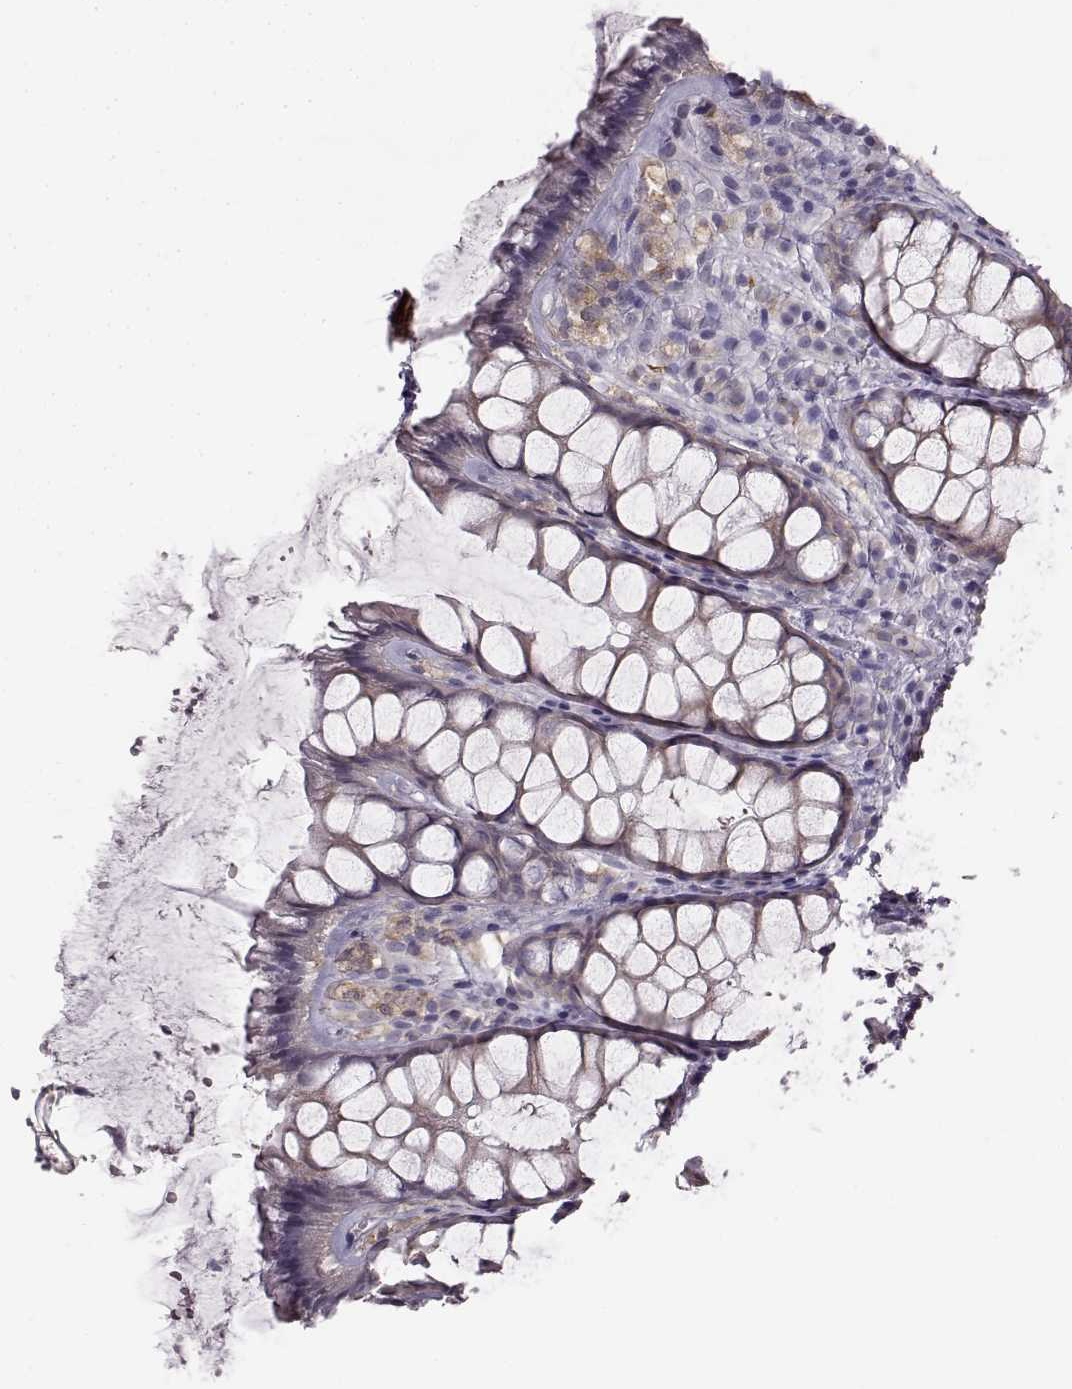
{"staining": {"intensity": "negative", "quantity": "none", "location": "none"}, "tissue": "rectum", "cell_type": "Glandular cells", "image_type": "normal", "snomed": [{"axis": "morphology", "description": "Normal tissue, NOS"}, {"axis": "topography", "description": "Rectum"}], "caption": "A high-resolution photomicrograph shows immunohistochemistry staining of normal rectum, which demonstrates no significant expression in glandular cells.", "gene": "SPAG17", "patient": {"sex": "female", "age": 62}}